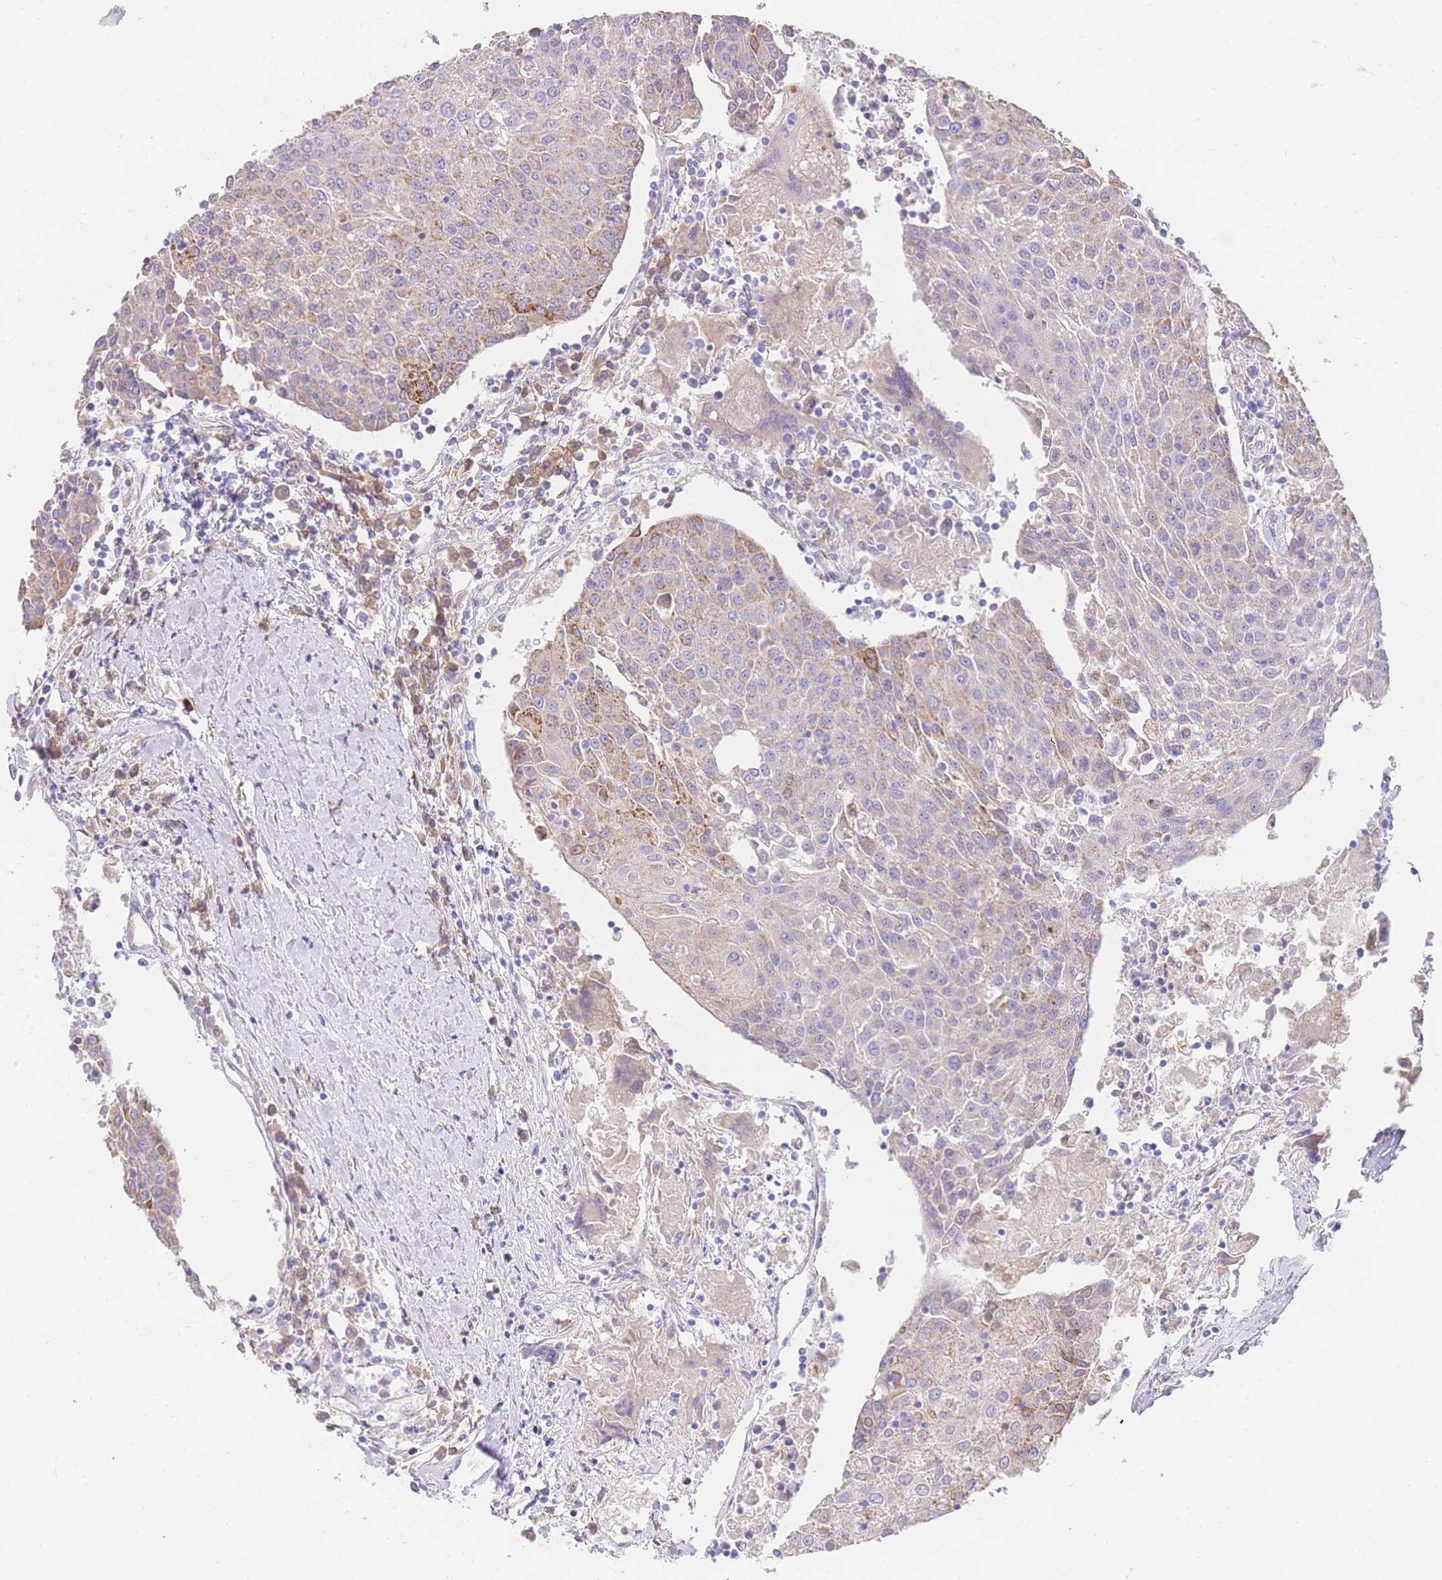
{"staining": {"intensity": "moderate", "quantity": "<25%", "location": "cytoplasmic/membranous"}, "tissue": "urothelial cancer", "cell_type": "Tumor cells", "image_type": "cancer", "snomed": [{"axis": "morphology", "description": "Urothelial carcinoma, High grade"}, {"axis": "topography", "description": "Urinary bladder"}], "caption": "Immunohistochemical staining of urothelial cancer demonstrates low levels of moderate cytoplasmic/membranous positivity in about <25% of tumor cells. Using DAB (3,3'-diaminobenzidine) (brown) and hematoxylin (blue) stains, captured at high magnification using brightfield microscopy.", "gene": "C2orf88", "patient": {"sex": "female", "age": 85}}